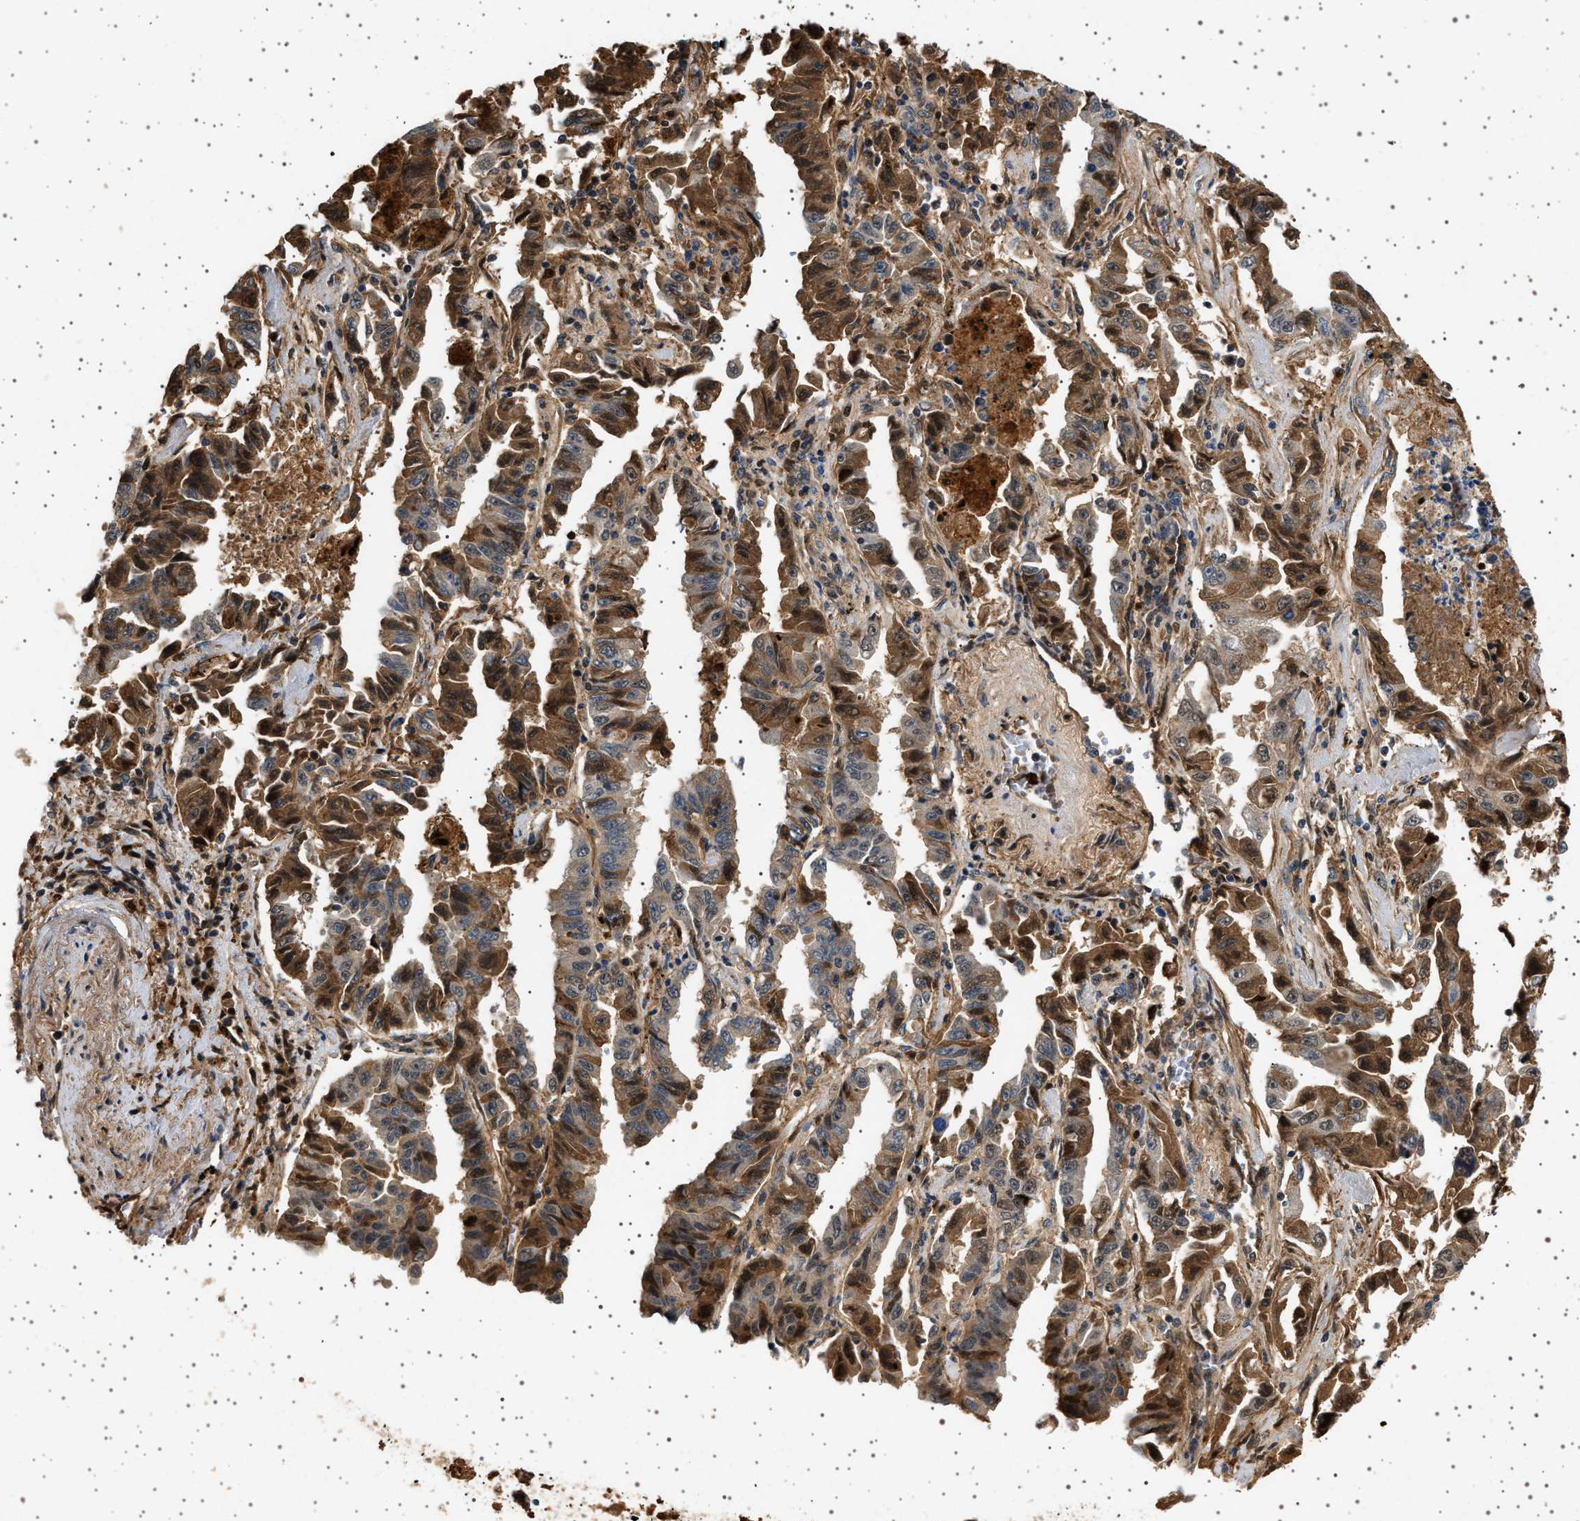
{"staining": {"intensity": "moderate", "quantity": ">75%", "location": "cytoplasmic/membranous"}, "tissue": "lung cancer", "cell_type": "Tumor cells", "image_type": "cancer", "snomed": [{"axis": "morphology", "description": "Adenocarcinoma, NOS"}, {"axis": "topography", "description": "Lung"}], "caption": "Protein expression analysis of human lung adenocarcinoma reveals moderate cytoplasmic/membranous positivity in about >75% of tumor cells. The protein of interest is shown in brown color, while the nuclei are stained blue.", "gene": "FICD", "patient": {"sex": "female", "age": 51}}